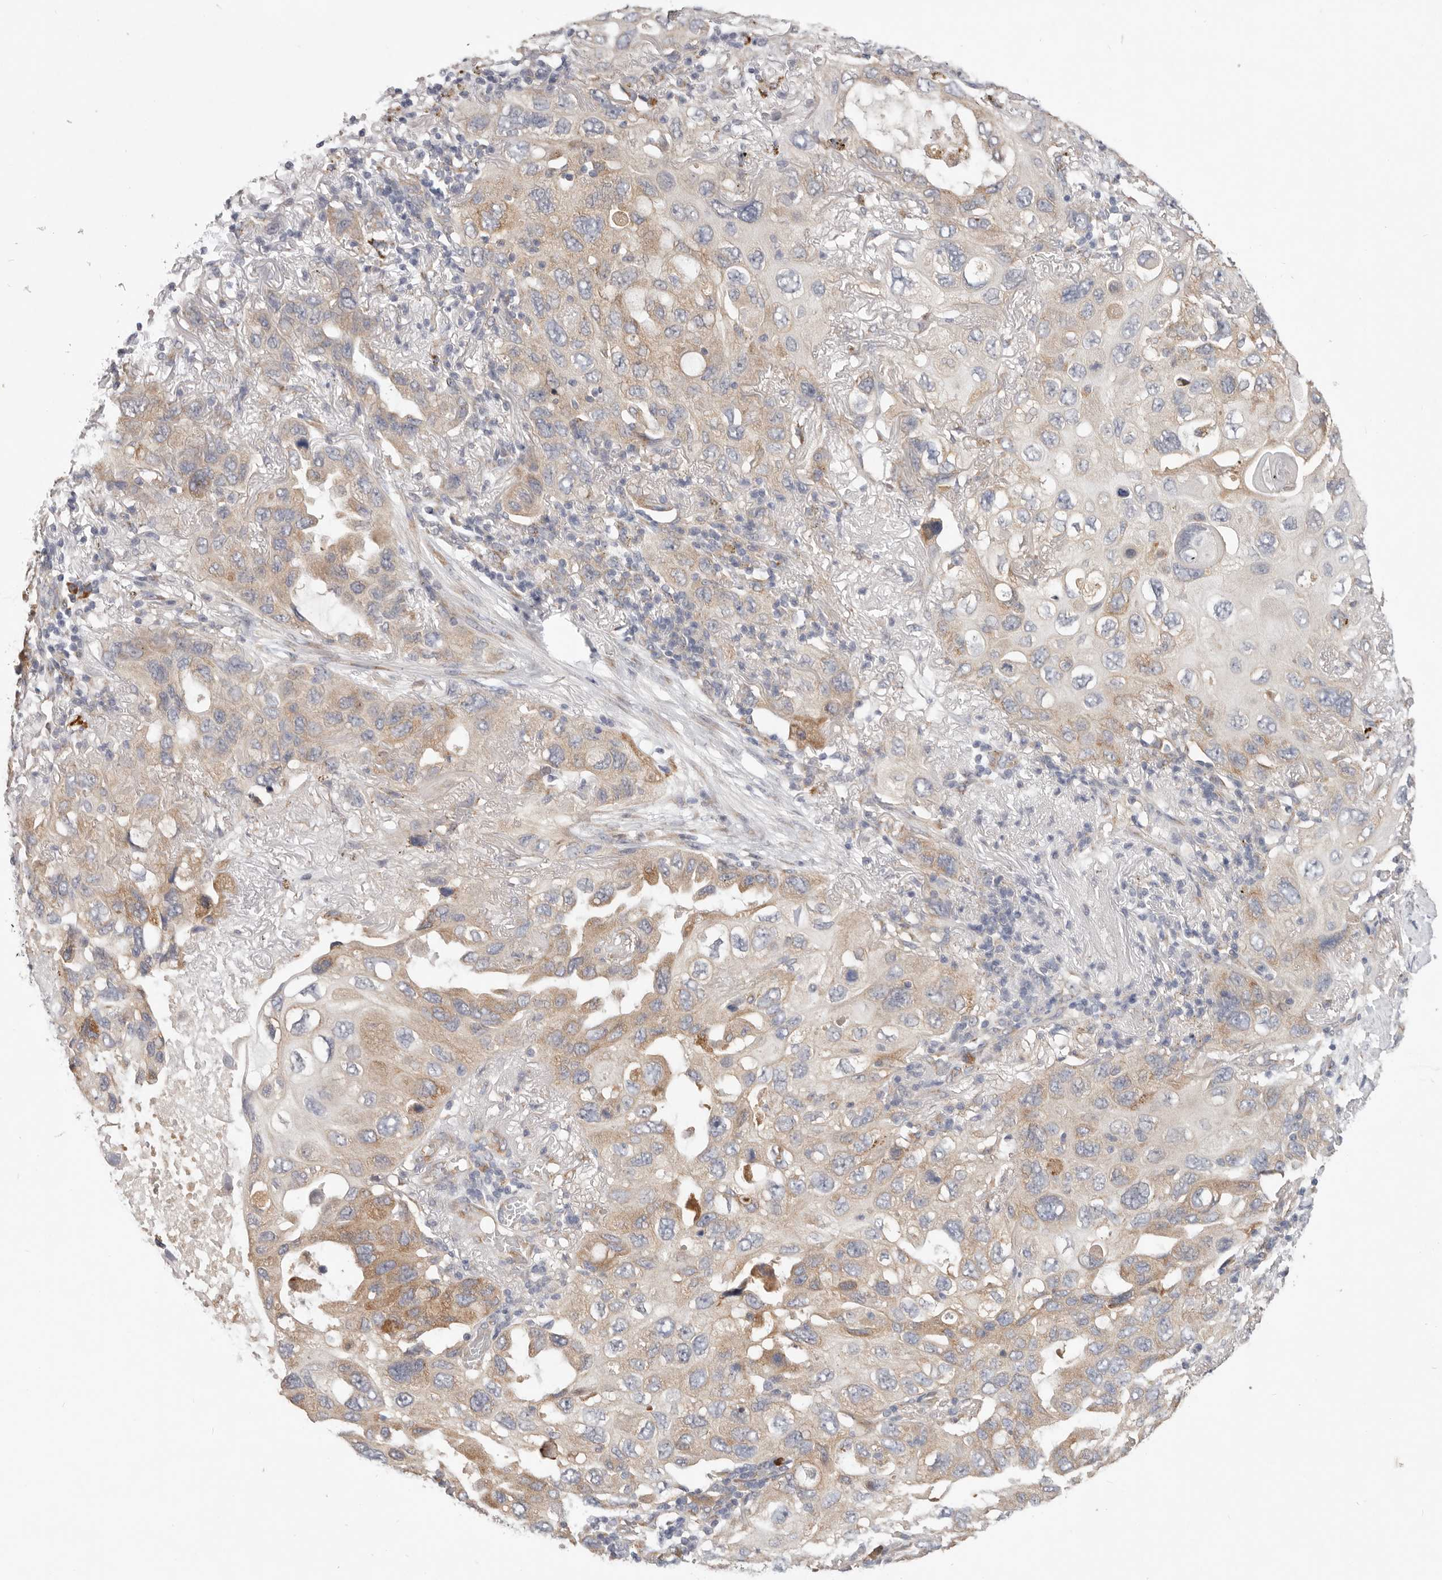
{"staining": {"intensity": "weak", "quantity": ">75%", "location": "cytoplasmic/membranous"}, "tissue": "lung cancer", "cell_type": "Tumor cells", "image_type": "cancer", "snomed": [{"axis": "morphology", "description": "Squamous cell carcinoma, NOS"}, {"axis": "topography", "description": "Lung"}], "caption": "A micrograph of squamous cell carcinoma (lung) stained for a protein displays weak cytoplasmic/membranous brown staining in tumor cells.", "gene": "WDR77", "patient": {"sex": "female", "age": 73}}